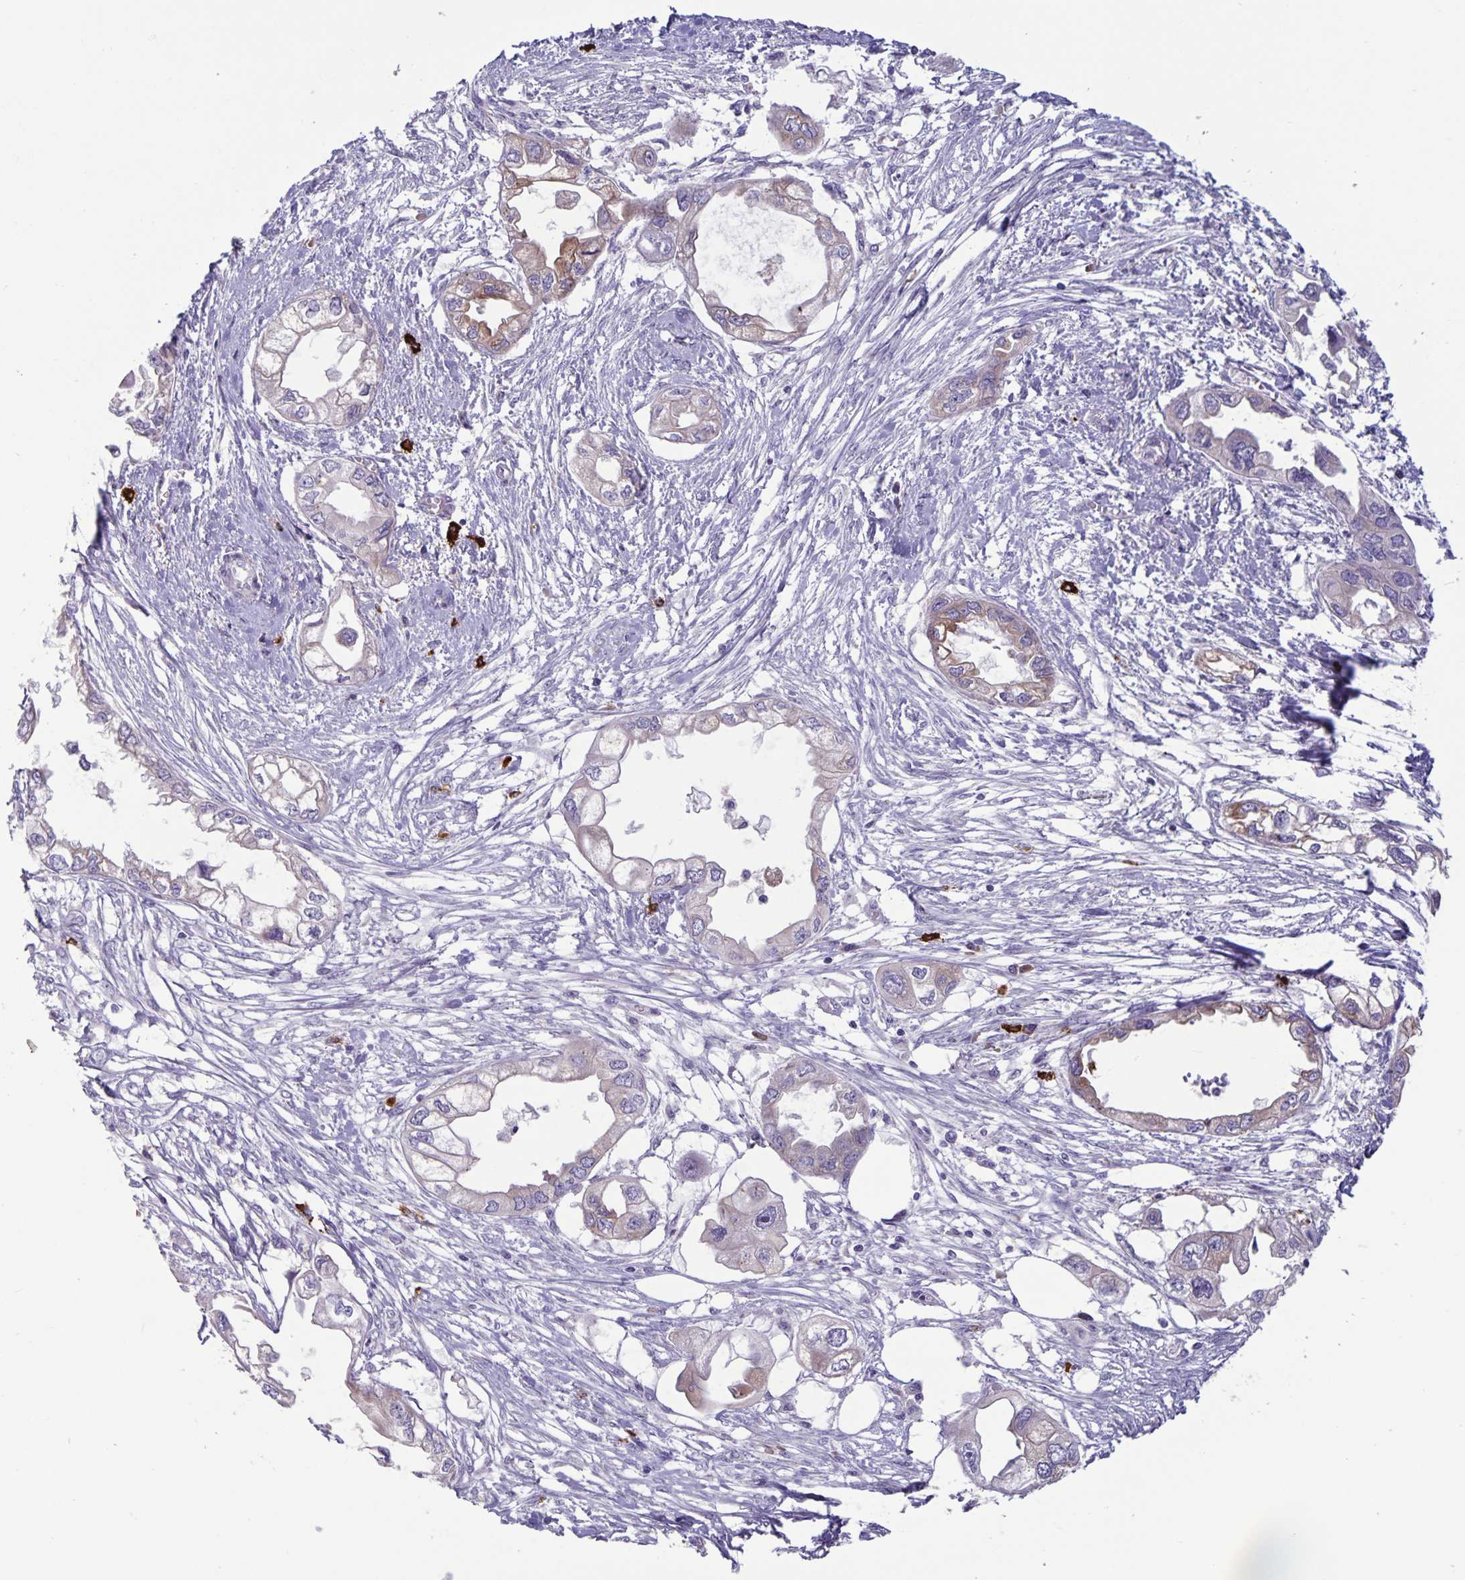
{"staining": {"intensity": "weak", "quantity": "25%-75%", "location": "cytoplasmic/membranous"}, "tissue": "endometrial cancer", "cell_type": "Tumor cells", "image_type": "cancer", "snomed": [{"axis": "morphology", "description": "Adenocarcinoma, NOS"}, {"axis": "morphology", "description": "Adenocarcinoma, metastatic, NOS"}, {"axis": "topography", "description": "Adipose tissue"}, {"axis": "topography", "description": "Endometrium"}], "caption": "A histopathology image showing weak cytoplasmic/membranous expression in about 25%-75% of tumor cells in endometrial cancer, as visualized by brown immunohistochemical staining.", "gene": "IBTK", "patient": {"sex": "female", "age": 67}}